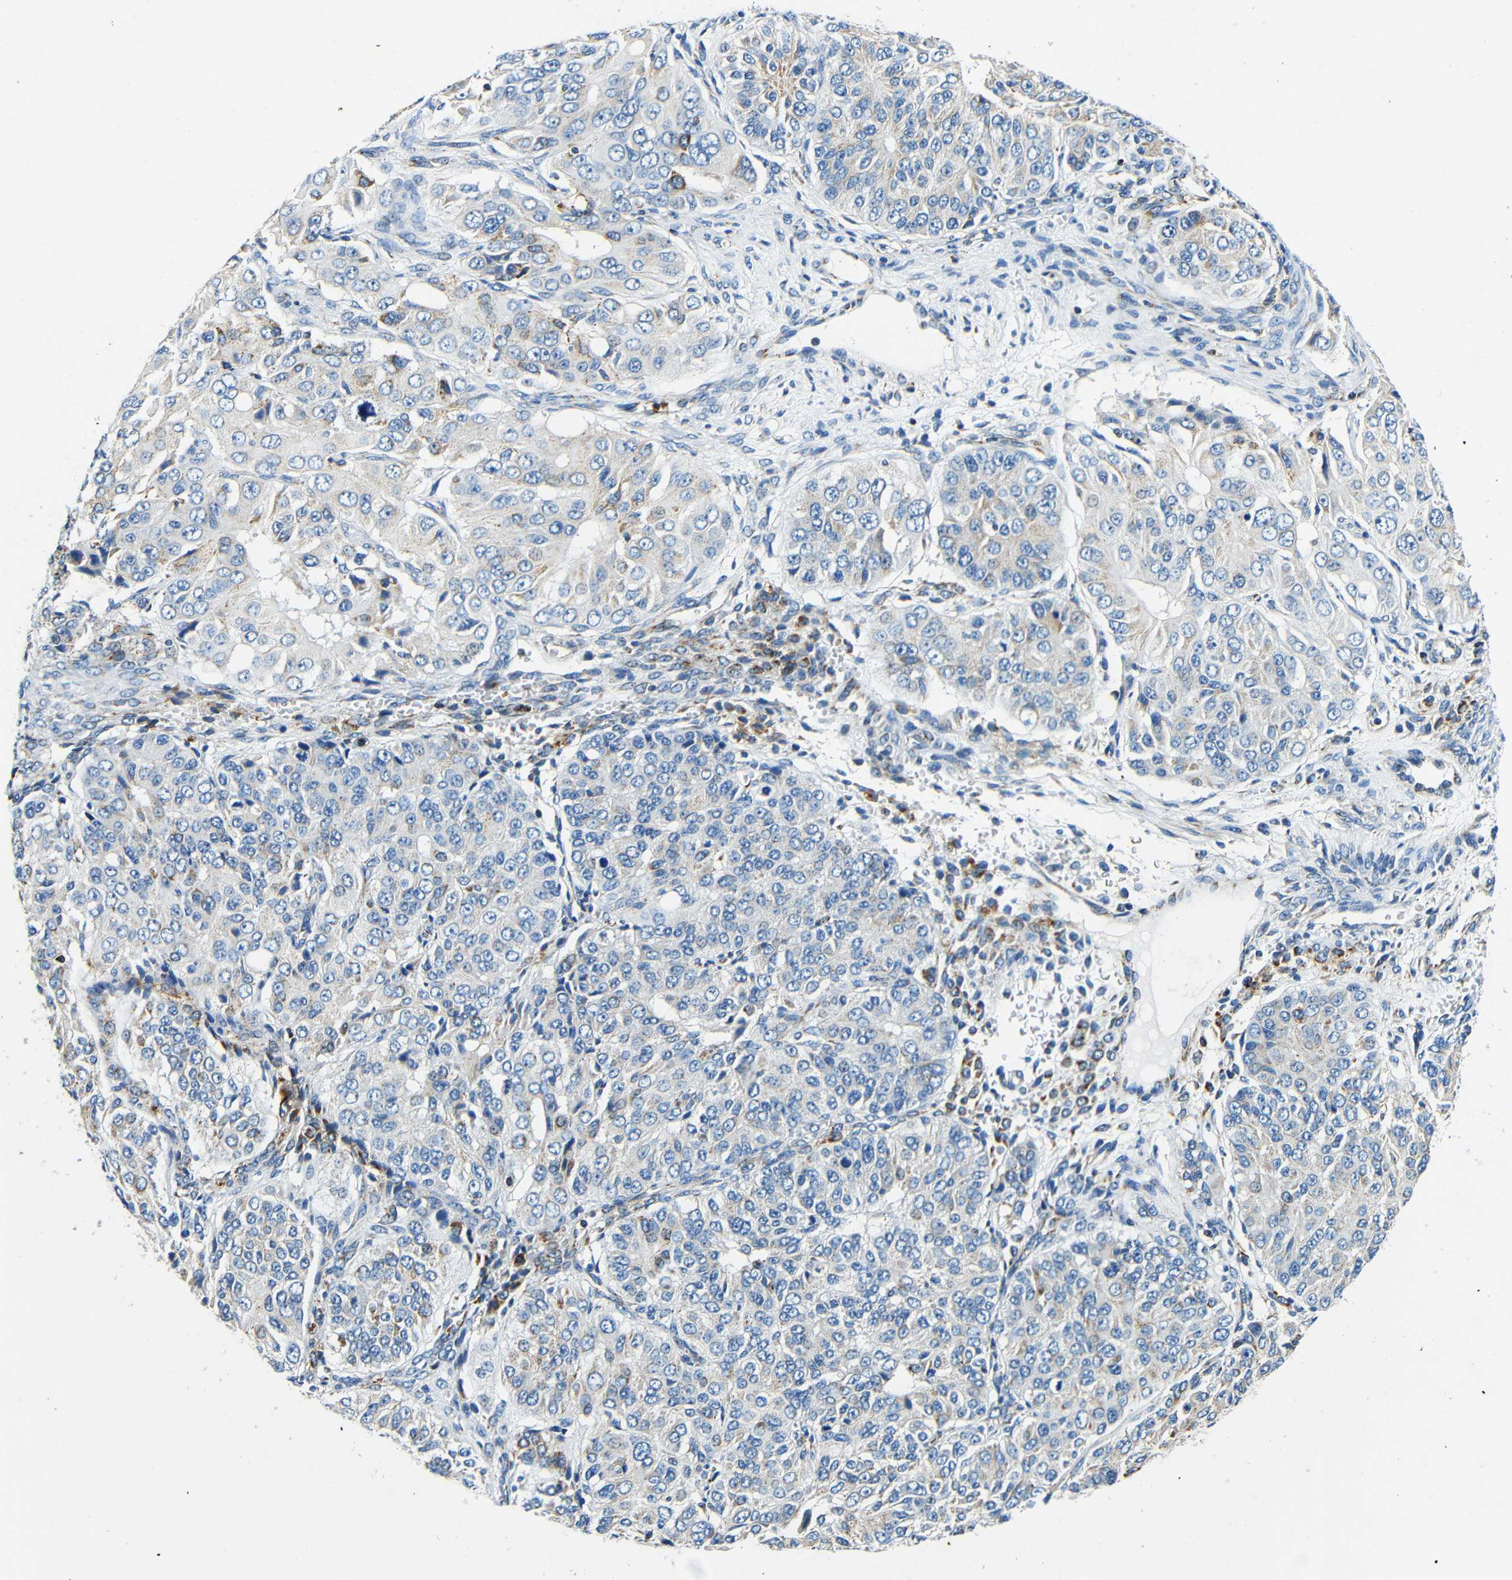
{"staining": {"intensity": "weak", "quantity": "<25%", "location": "cytoplasmic/membranous"}, "tissue": "ovarian cancer", "cell_type": "Tumor cells", "image_type": "cancer", "snomed": [{"axis": "morphology", "description": "Carcinoma, endometroid"}, {"axis": "topography", "description": "Ovary"}], "caption": "An image of human ovarian cancer is negative for staining in tumor cells.", "gene": "GALNT18", "patient": {"sex": "female", "age": 51}}